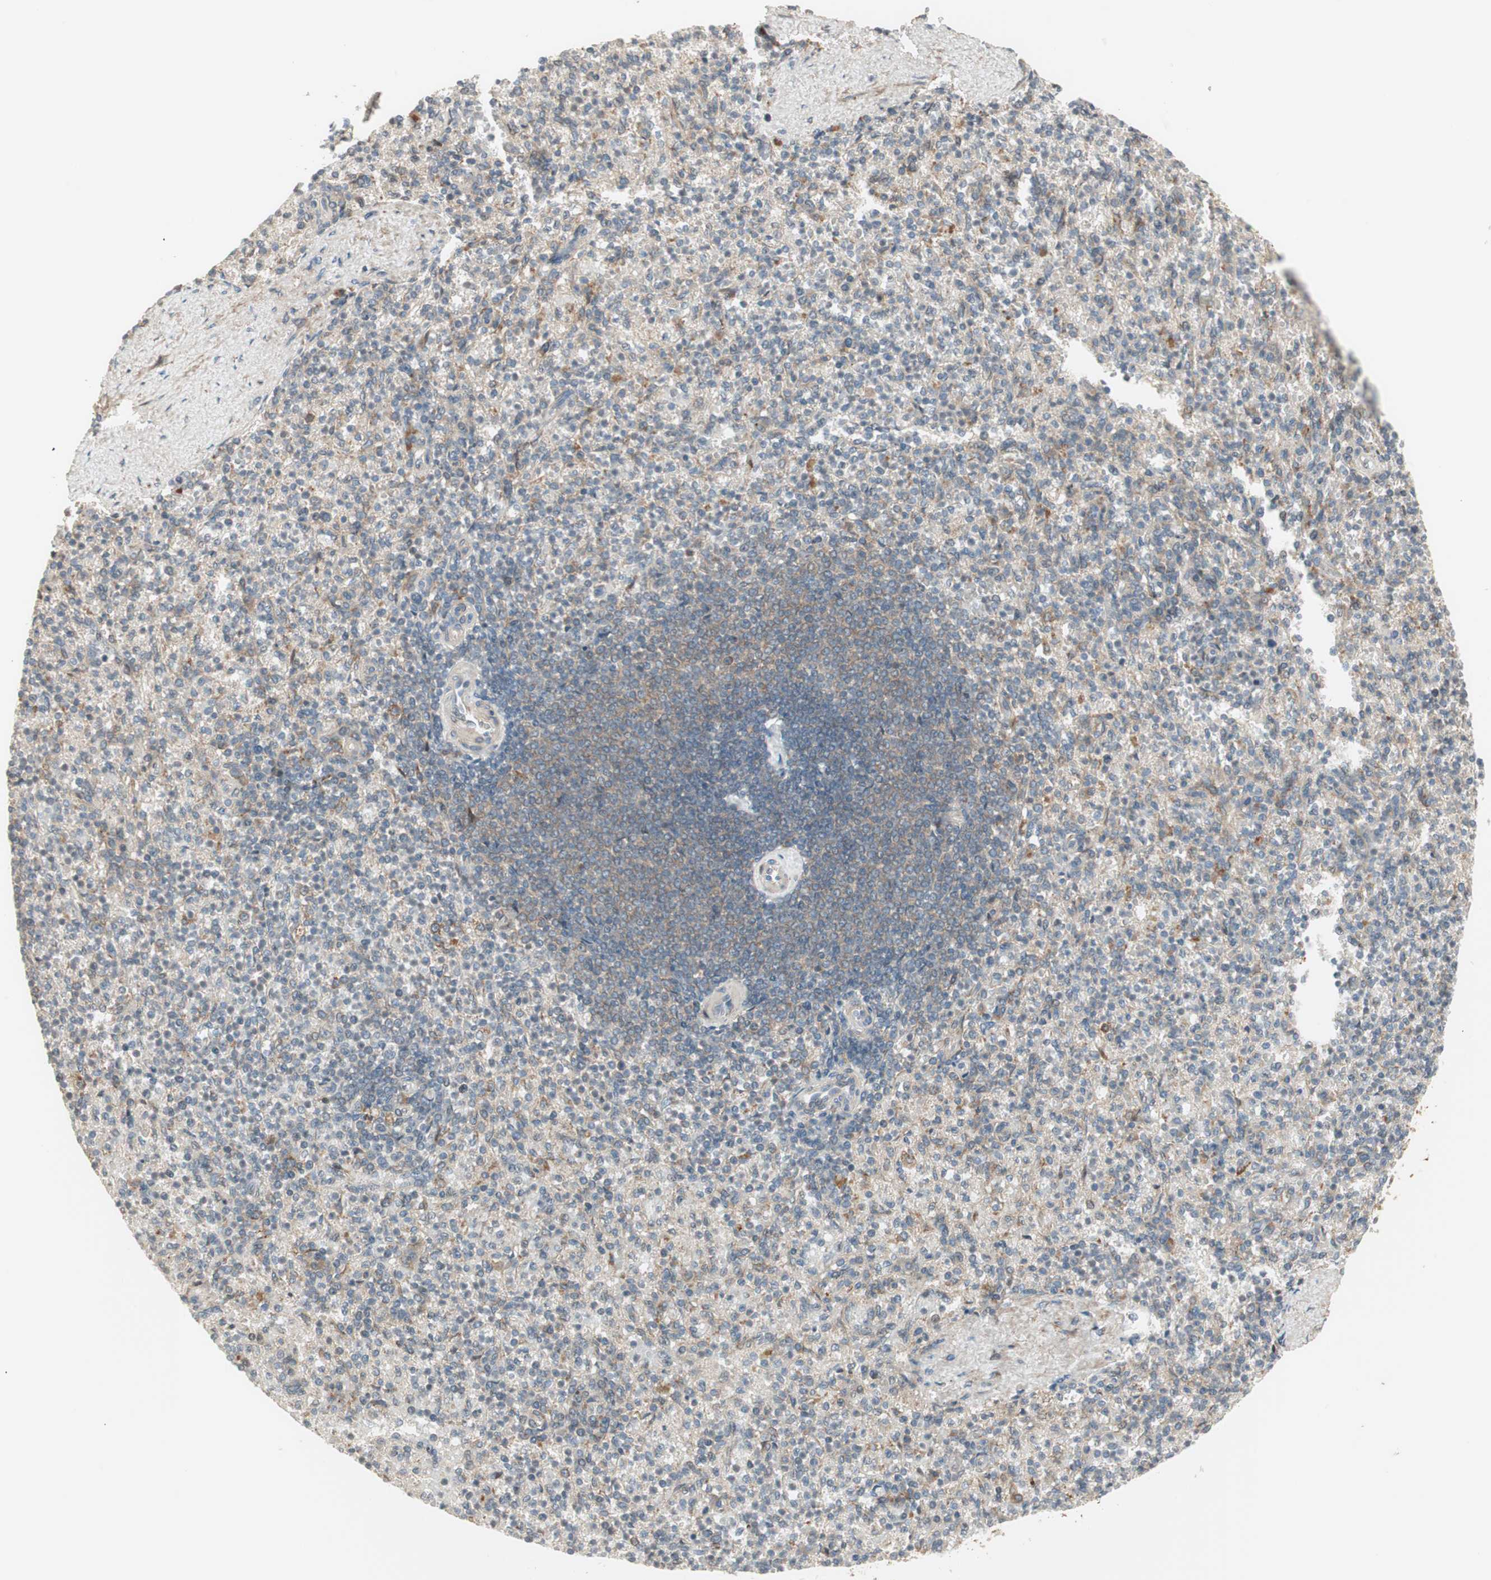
{"staining": {"intensity": "weak", "quantity": "<25%", "location": "cytoplasmic/membranous"}, "tissue": "spleen", "cell_type": "Cells in red pulp", "image_type": "normal", "snomed": [{"axis": "morphology", "description": "Normal tissue, NOS"}, {"axis": "topography", "description": "Spleen"}], "caption": "This is a image of immunohistochemistry staining of normal spleen, which shows no staining in cells in red pulp. (Stains: DAB (3,3'-diaminobenzidine) immunohistochemistry (IHC) with hematoxylin counter stain, Microscopy: brightfield microscopy at high magnification).", "gene": "SFRP1", "patient": {"sex": "female", "age": 74}}